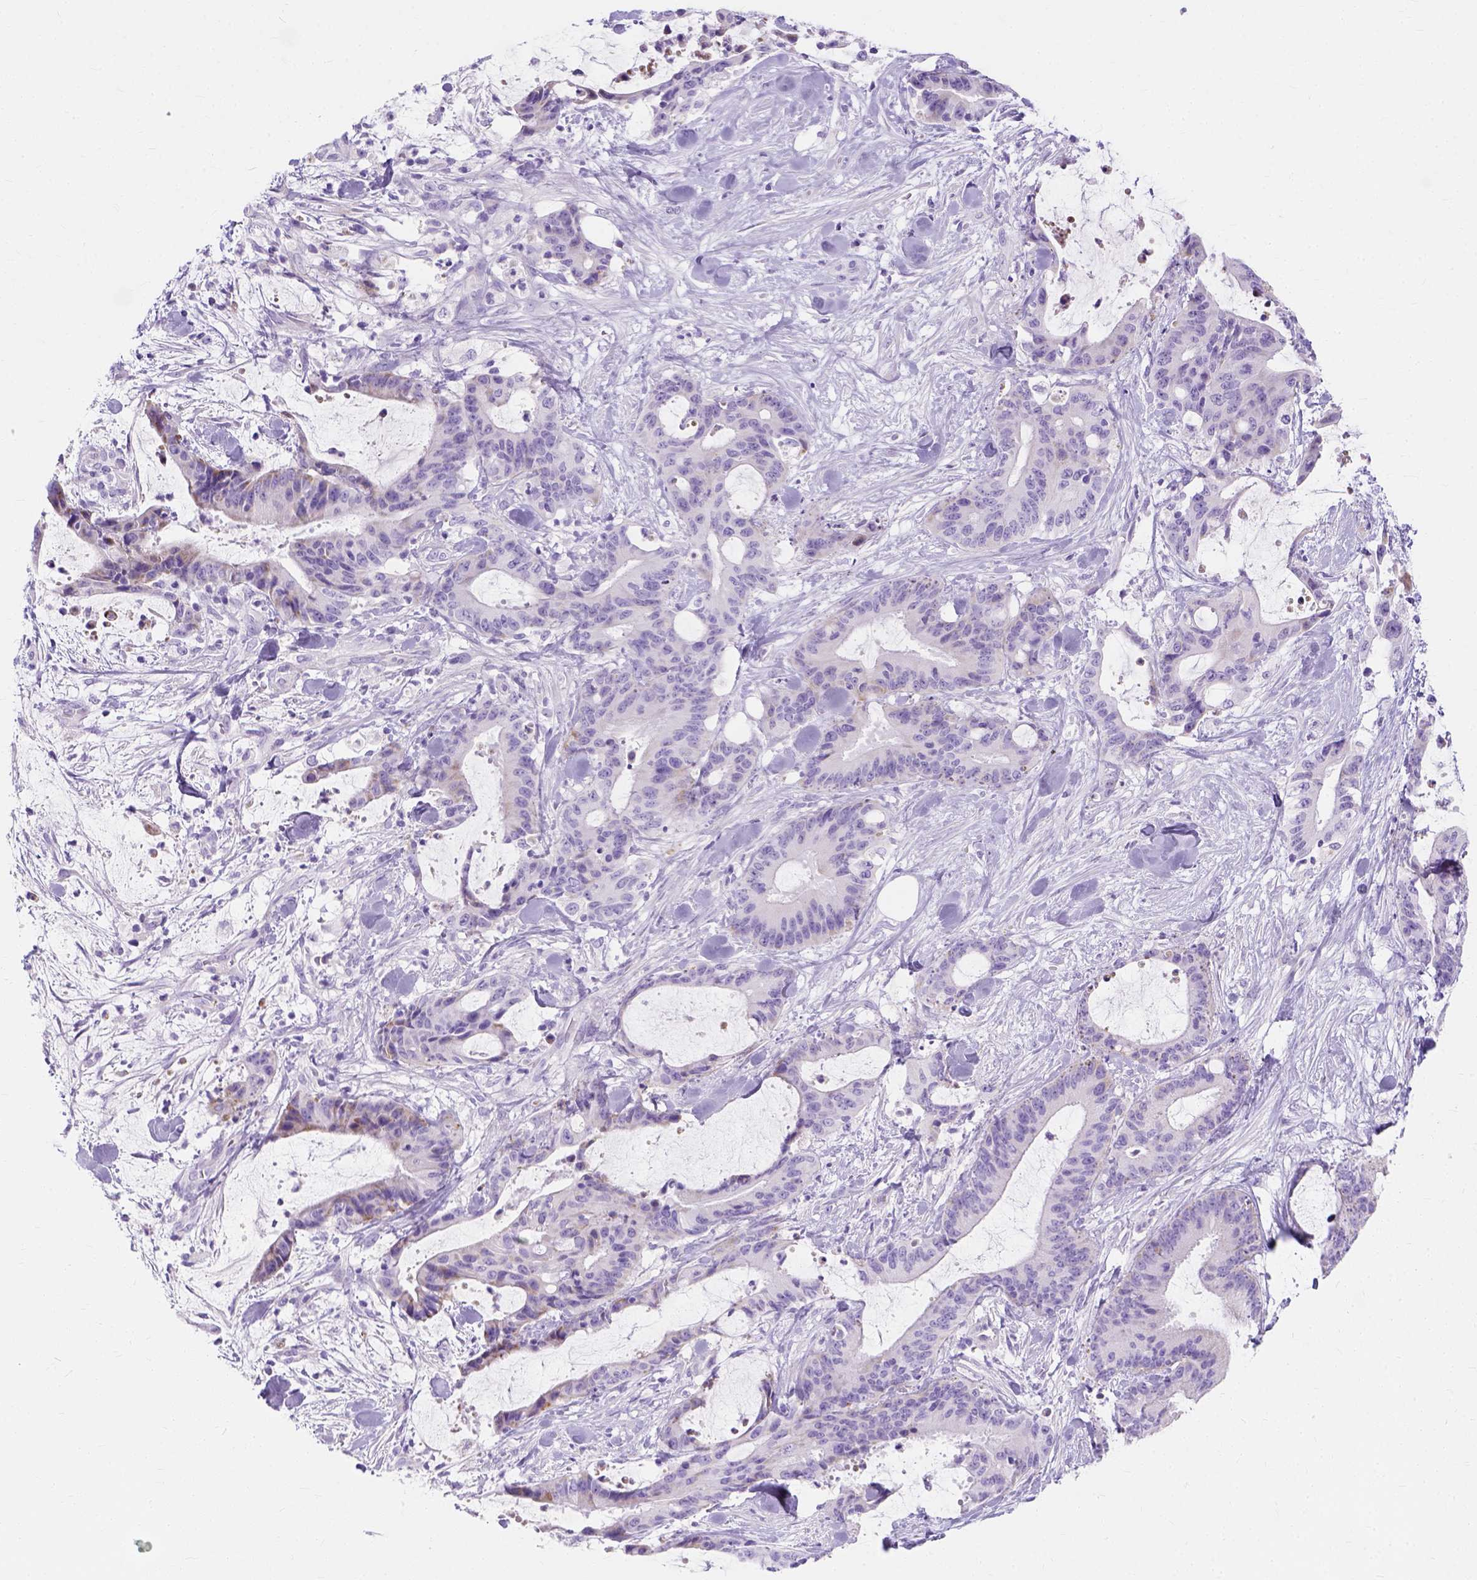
{"staining": {"intensity": "moderate", "quantity": "<25%", "location": "cytoplasmic/membranous"}, "tissue": "liver cancer", "cell_type": "Tumor cells", "image_type": "cancer", "snomed": [{"axis": "morphology", "description": "Cholangiocarcinoma"}, {"axis": "topography", "description": "Liver"}], "caption": "IHC micrograph of neoplastic tissue: liver cholangiocarcinoma stained using immunohistochemistry exhibits low levels of moderate protein expression localized specifically in the cytoplasmic/membranous of tumor cells, appearing as a cytoplasmic/membranous brown color.", "gene": "MYH15", "patient": {"sex": "female", "age": 73}}